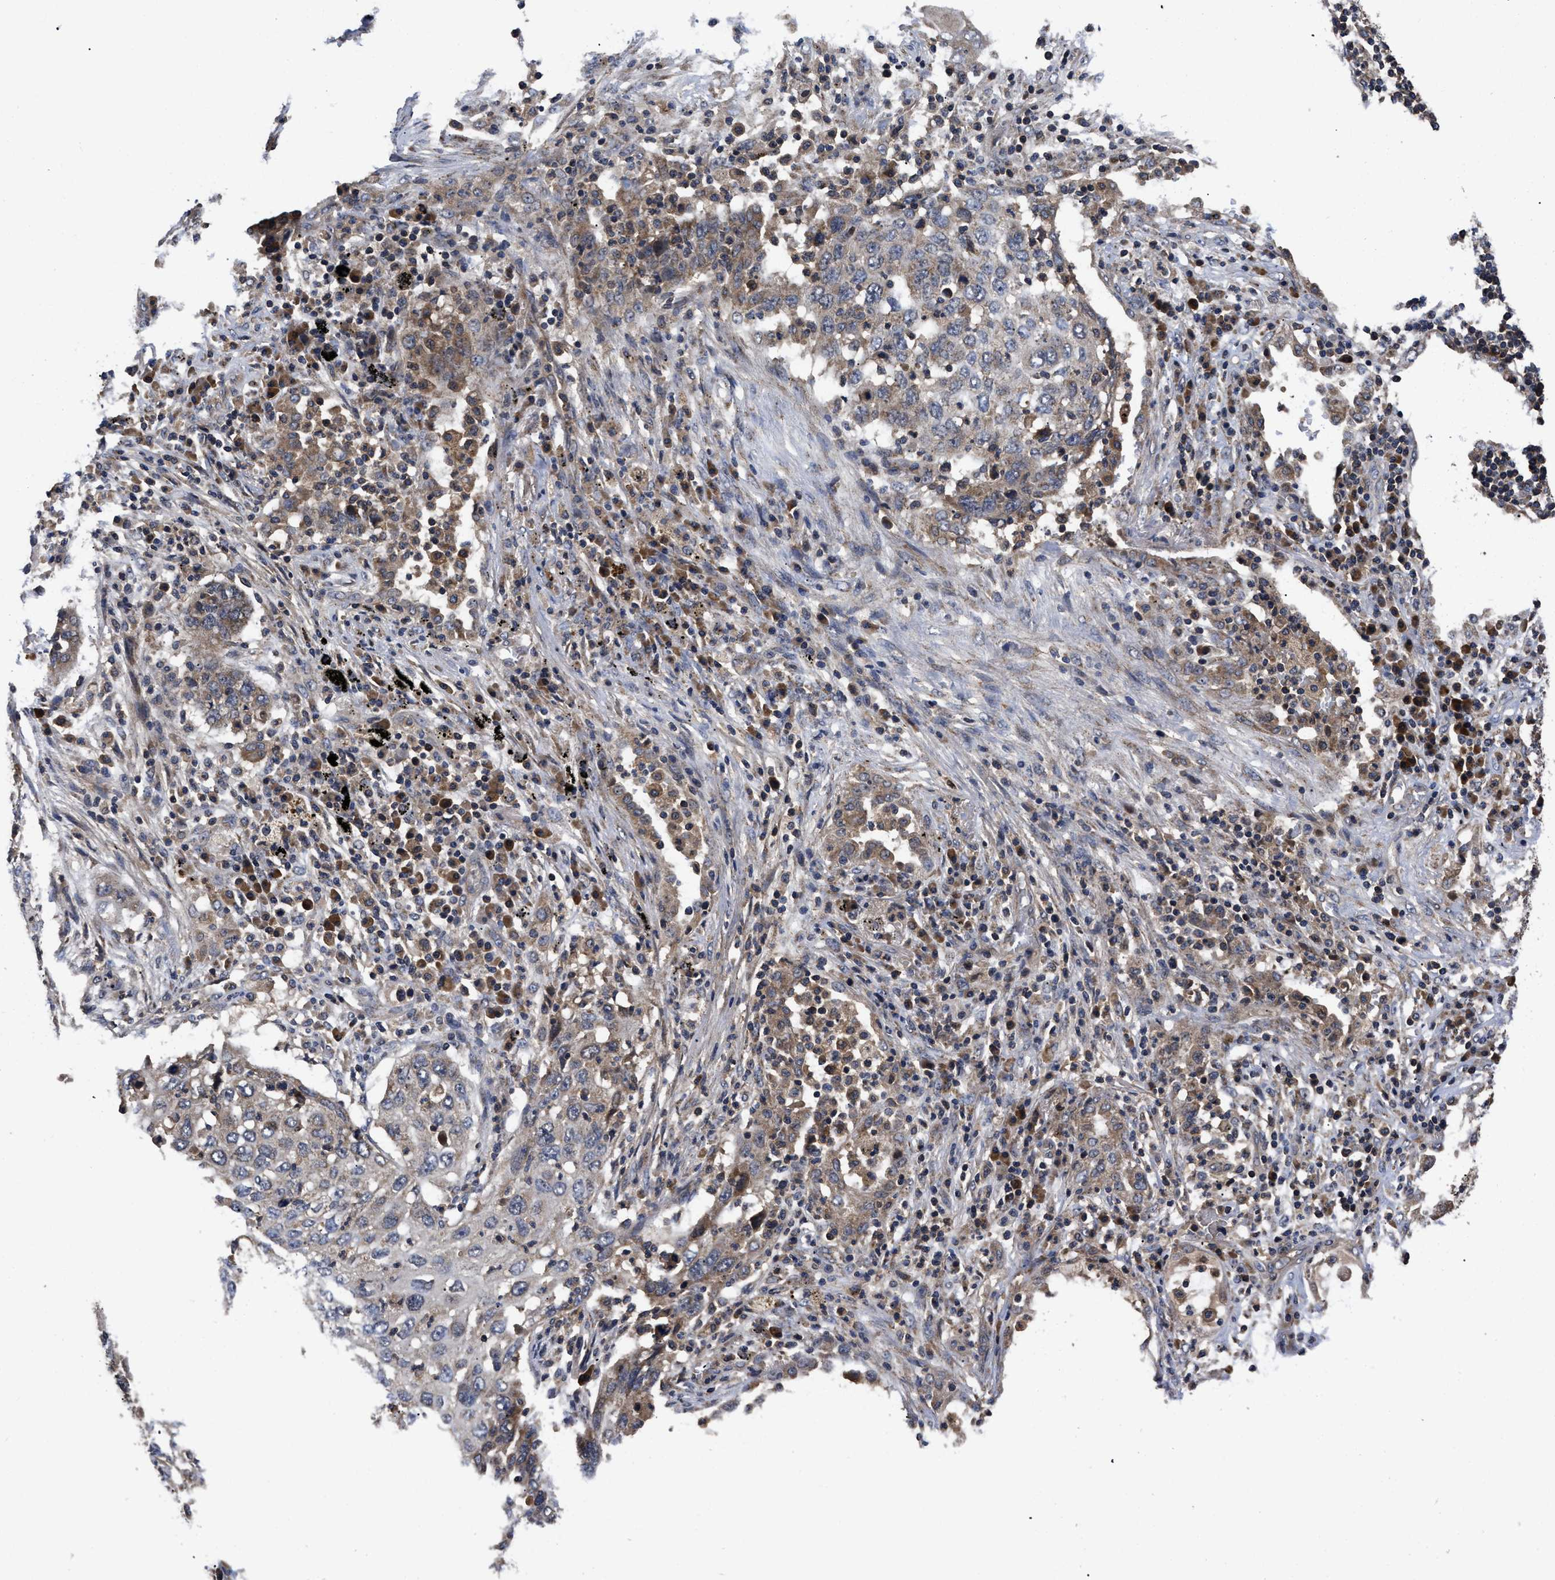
{"staining": {"intensity": "weak", "quantity": "<25%", "location": "cytoplasmic/membranous"}, "tissue": "lung cancer", "cell_type": "Tumor cells", "image_type": "cancer", "snomed": [{"axis": "morphology", "description": "Squamous cell carcinoma, NOS"}, {"axis": "topography", "description": "Lung"}], "caption": "The micrograph reveals no staining of tumor cells in squamous cell carcinoma (lung).", "gene": "LRRC3", "patient": {"sex": "female", "age": 63}}